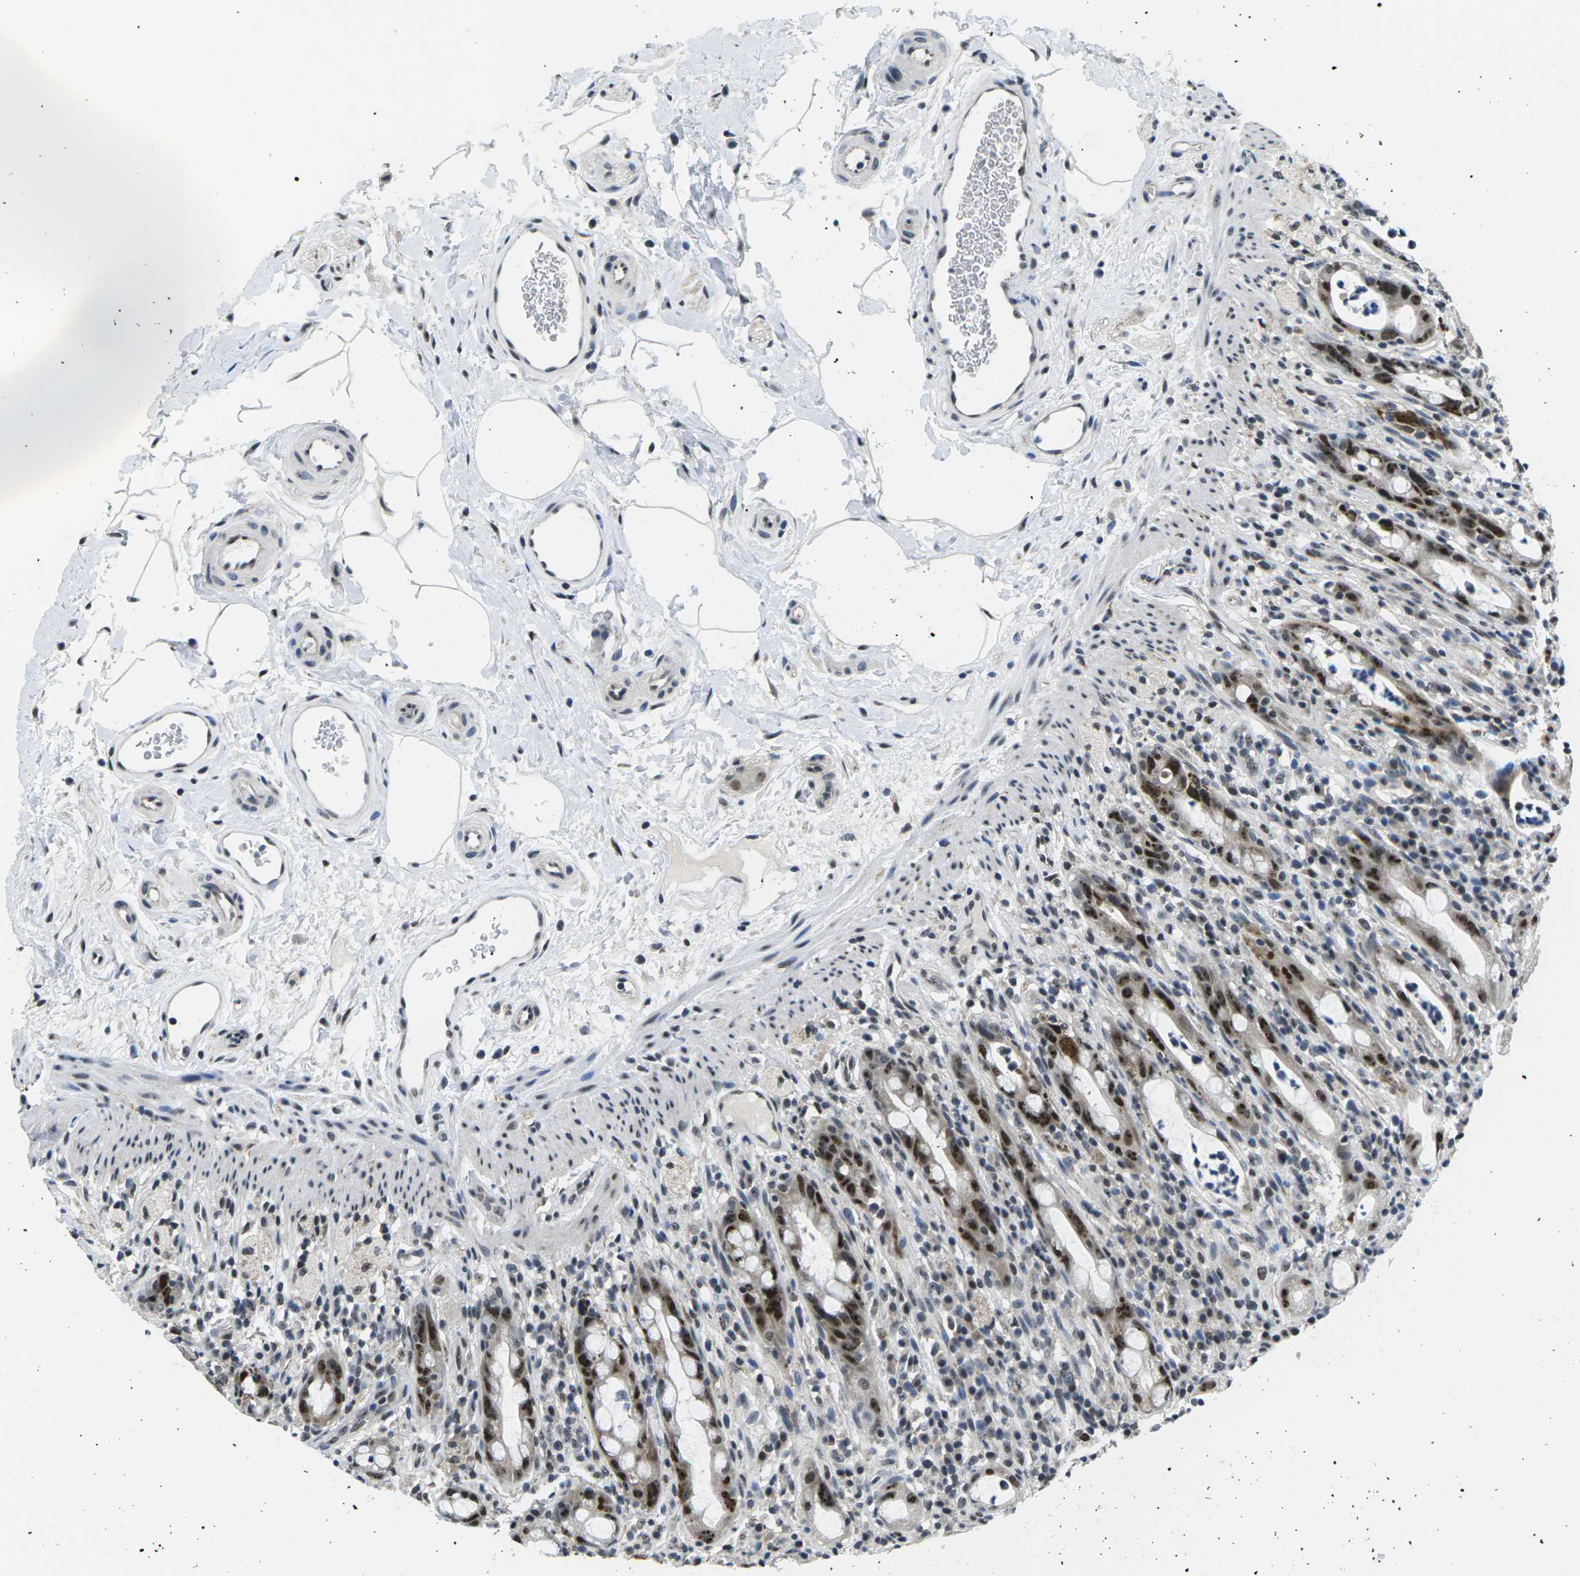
{"staining": {"intensity": "moderate", "quantity": ">75%", "location": "nuclear"}, "tissue": "rectum", "cell_type": "Glandular cells", "image_type": "normal", "snomed": [{"axis": "morphology", "description": "Normal tissue, NOS"}, {"axis": "topography", "description": "Rectum"}], "caption": "This micrograph shows immunohistochemistry staining of benign human rectum, with medium moderate nuclear positivity in about >75% of glandular cells.", "gene": "NSRP1", "patient": {"sex": "male", "age": 44}}